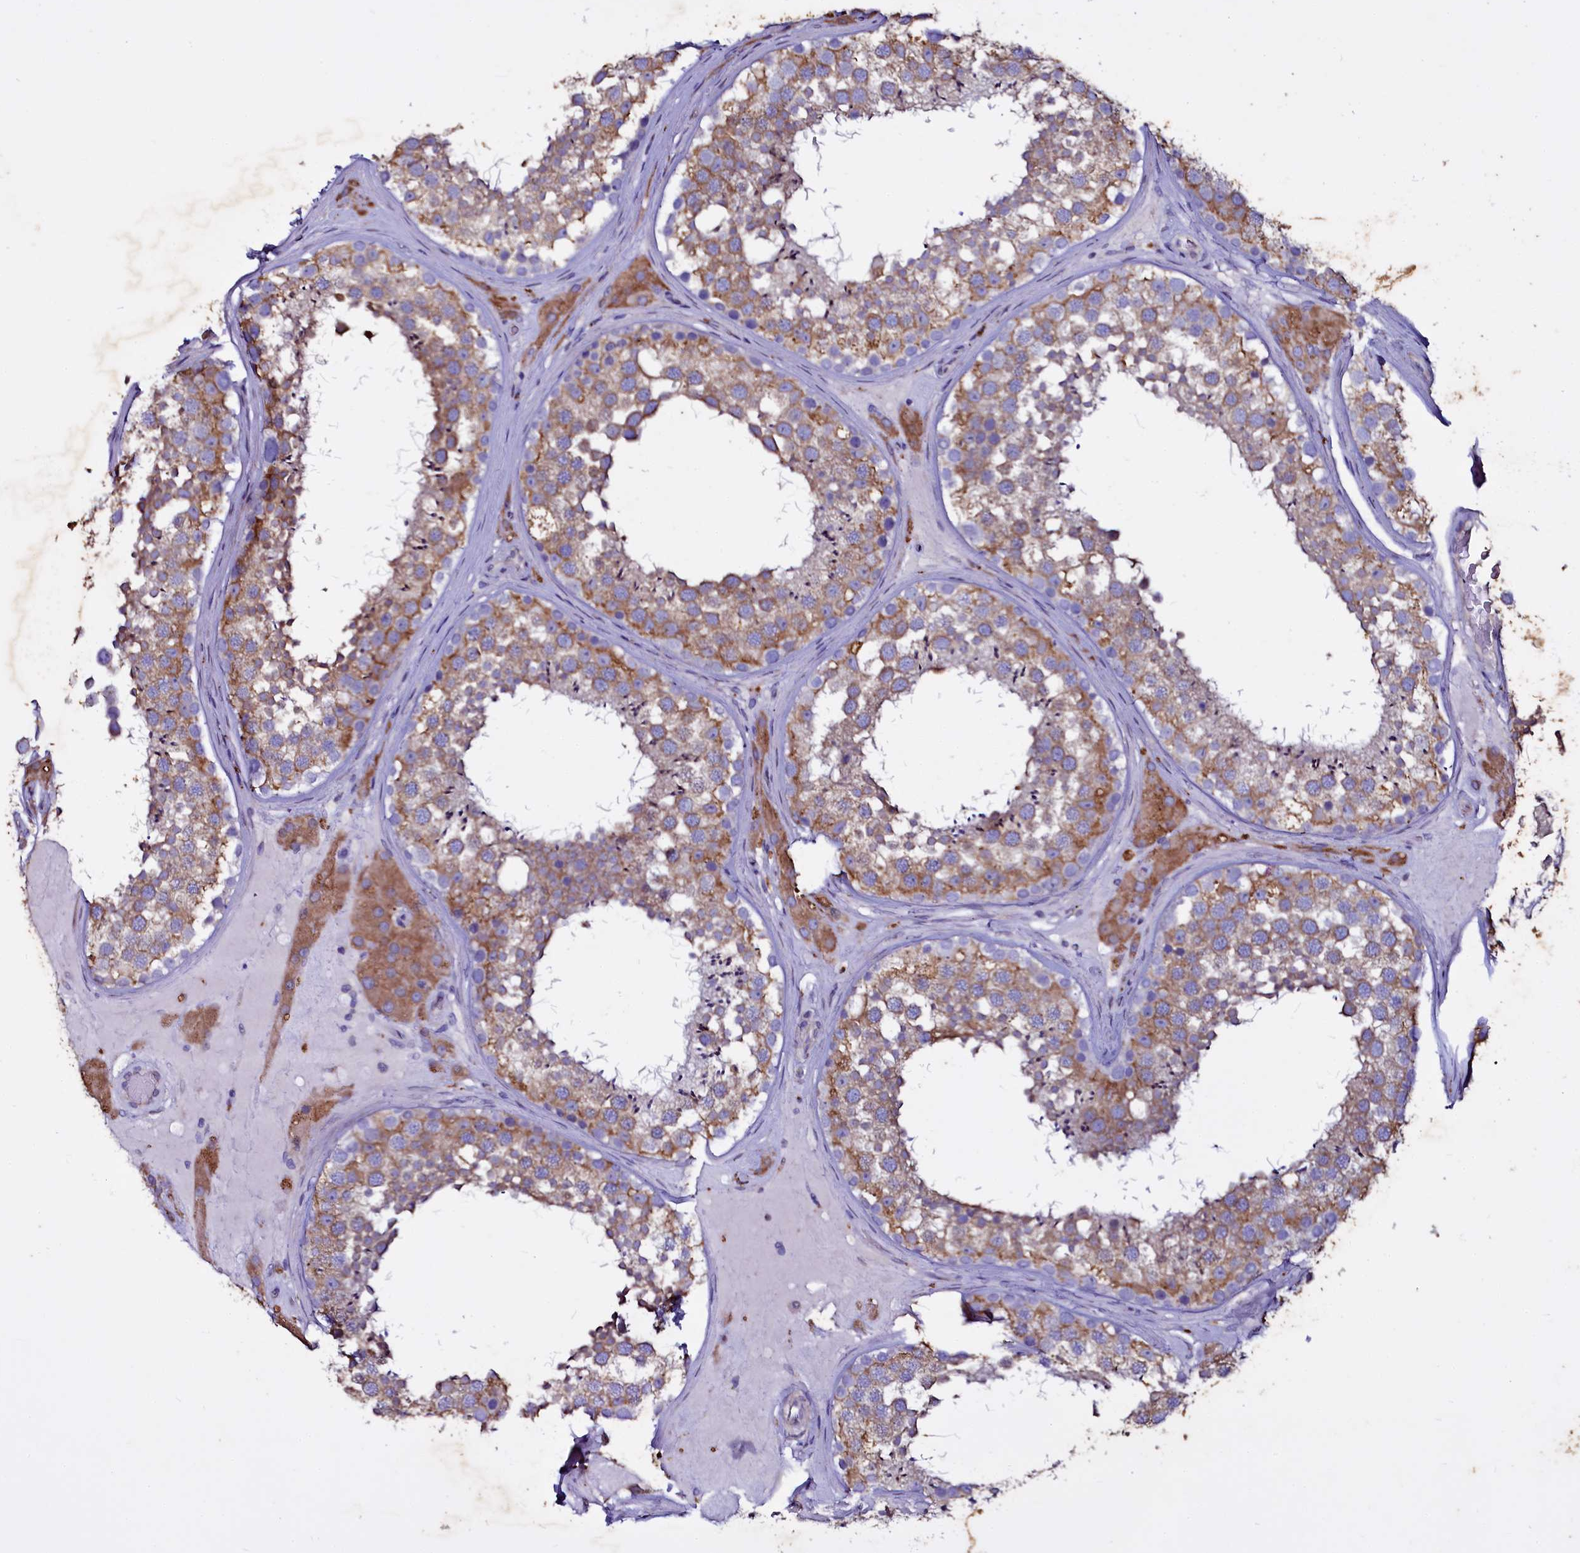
{"staining": {"intensity": "moderate", "quantity": ">75%", "location": "cytoplasmic/membranous"}, "tissue": "testis", "cell_type": "Cells in seminiferous ducts", "image_type": "normal", "snomed": [{"axis": "morphology", "description": "Normal tissue, NOS"}, {"axis": "topography", "description": "Testis"}], "caption": "About >75% of cells in seminiferous ducts in benign testis exhibit moderate cytoplasmic/membranous protein staining as visualized by brown immunohistochemical staining.", "gene": "SELENOT", "patient": {"sex": "male", "age": 46}}